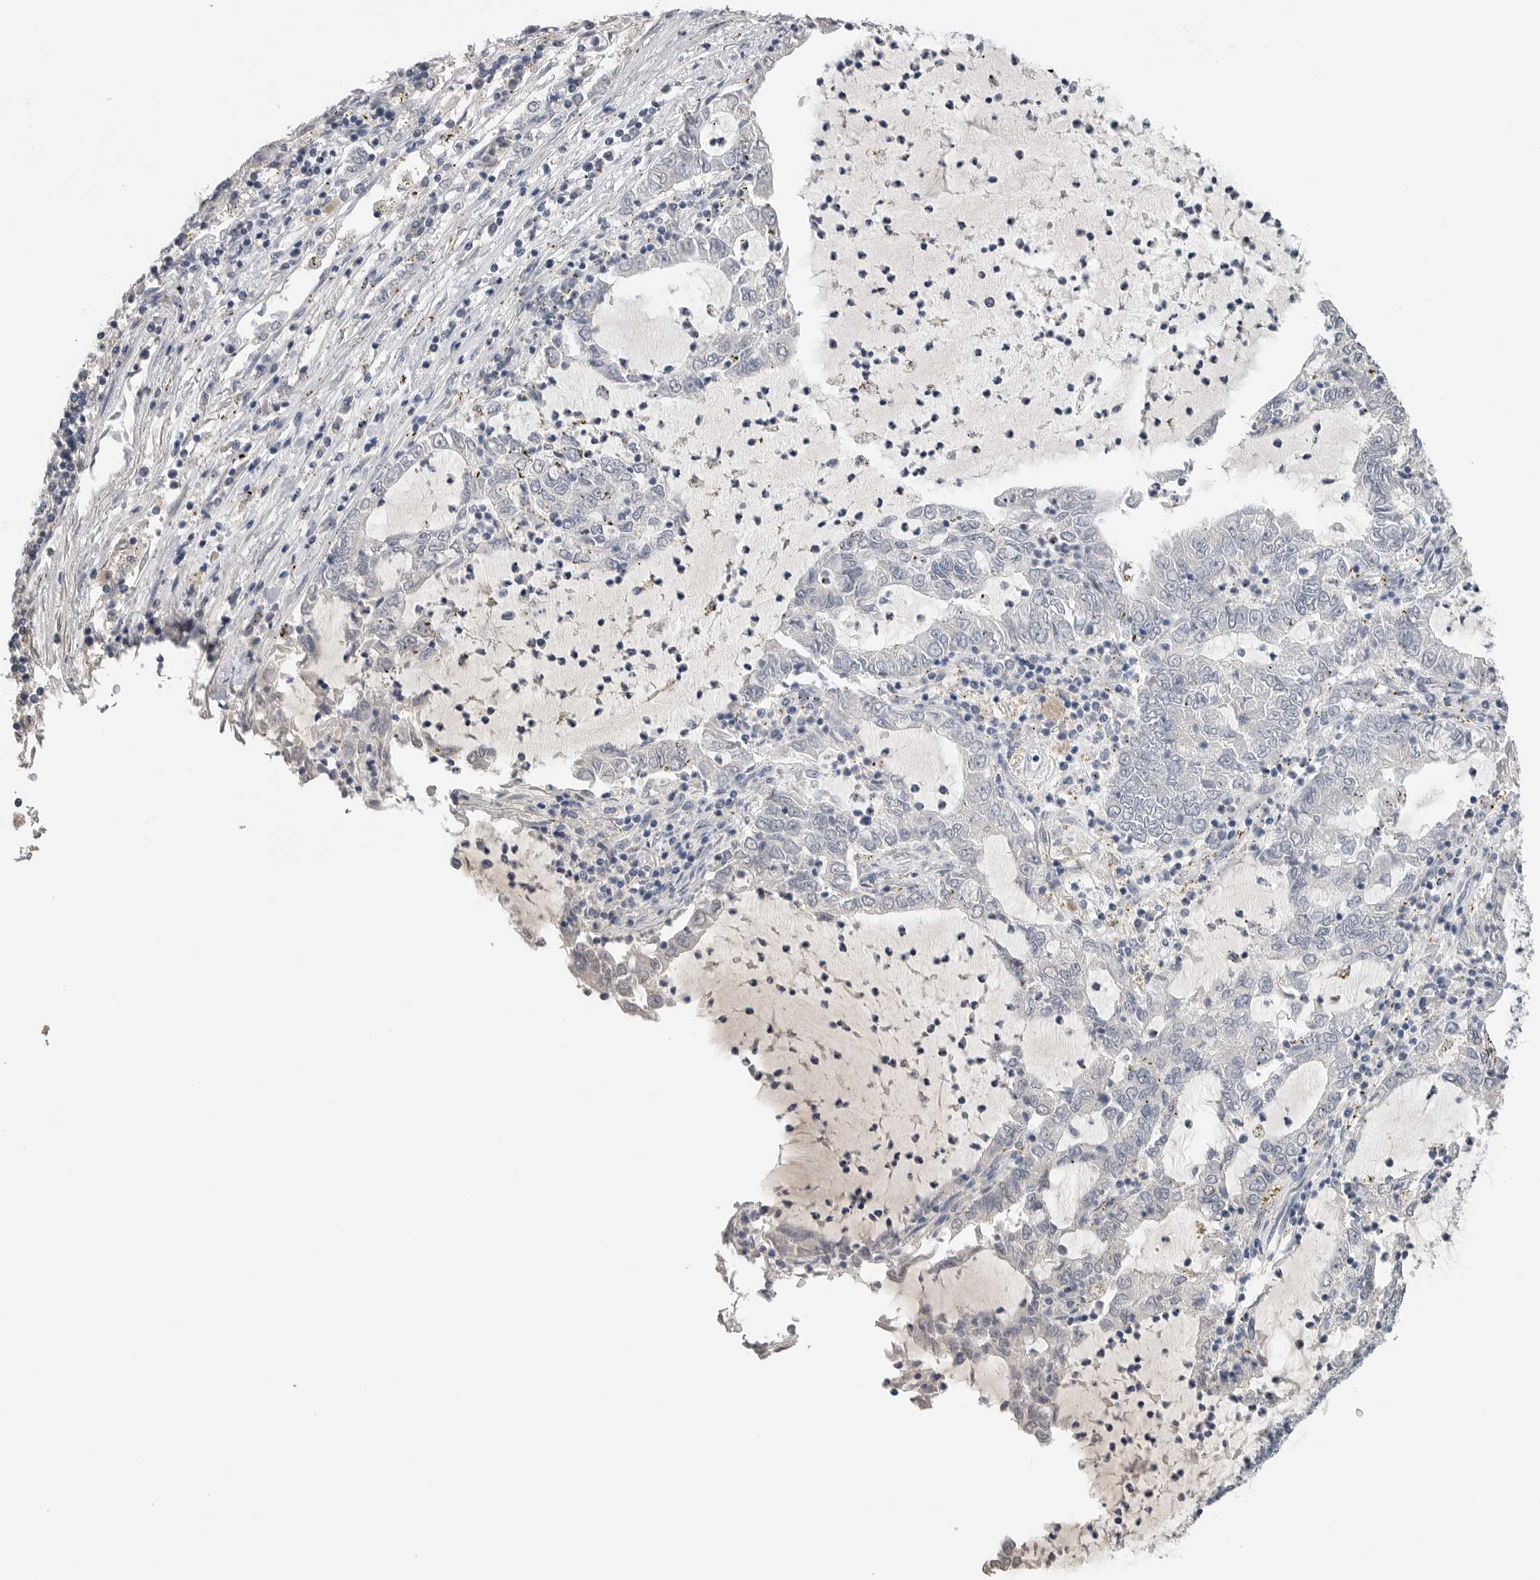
{"staining": {"intensity": "negative", "quantity": "none", "location": "none"}, "tissue": "lung cancer", "cell_type": "Tumor cells", "image_type": "cancer", "snomed": [{"axis": "morphology", "description": "Adenocarcinoma, NOS"}, {"axis": "topography", "description": "Lung"}], "caption": "Tumor cells show no significant expression in lung cancer.", "gene": "FABP6", "patient": {"sex": "female", "age": 51}}